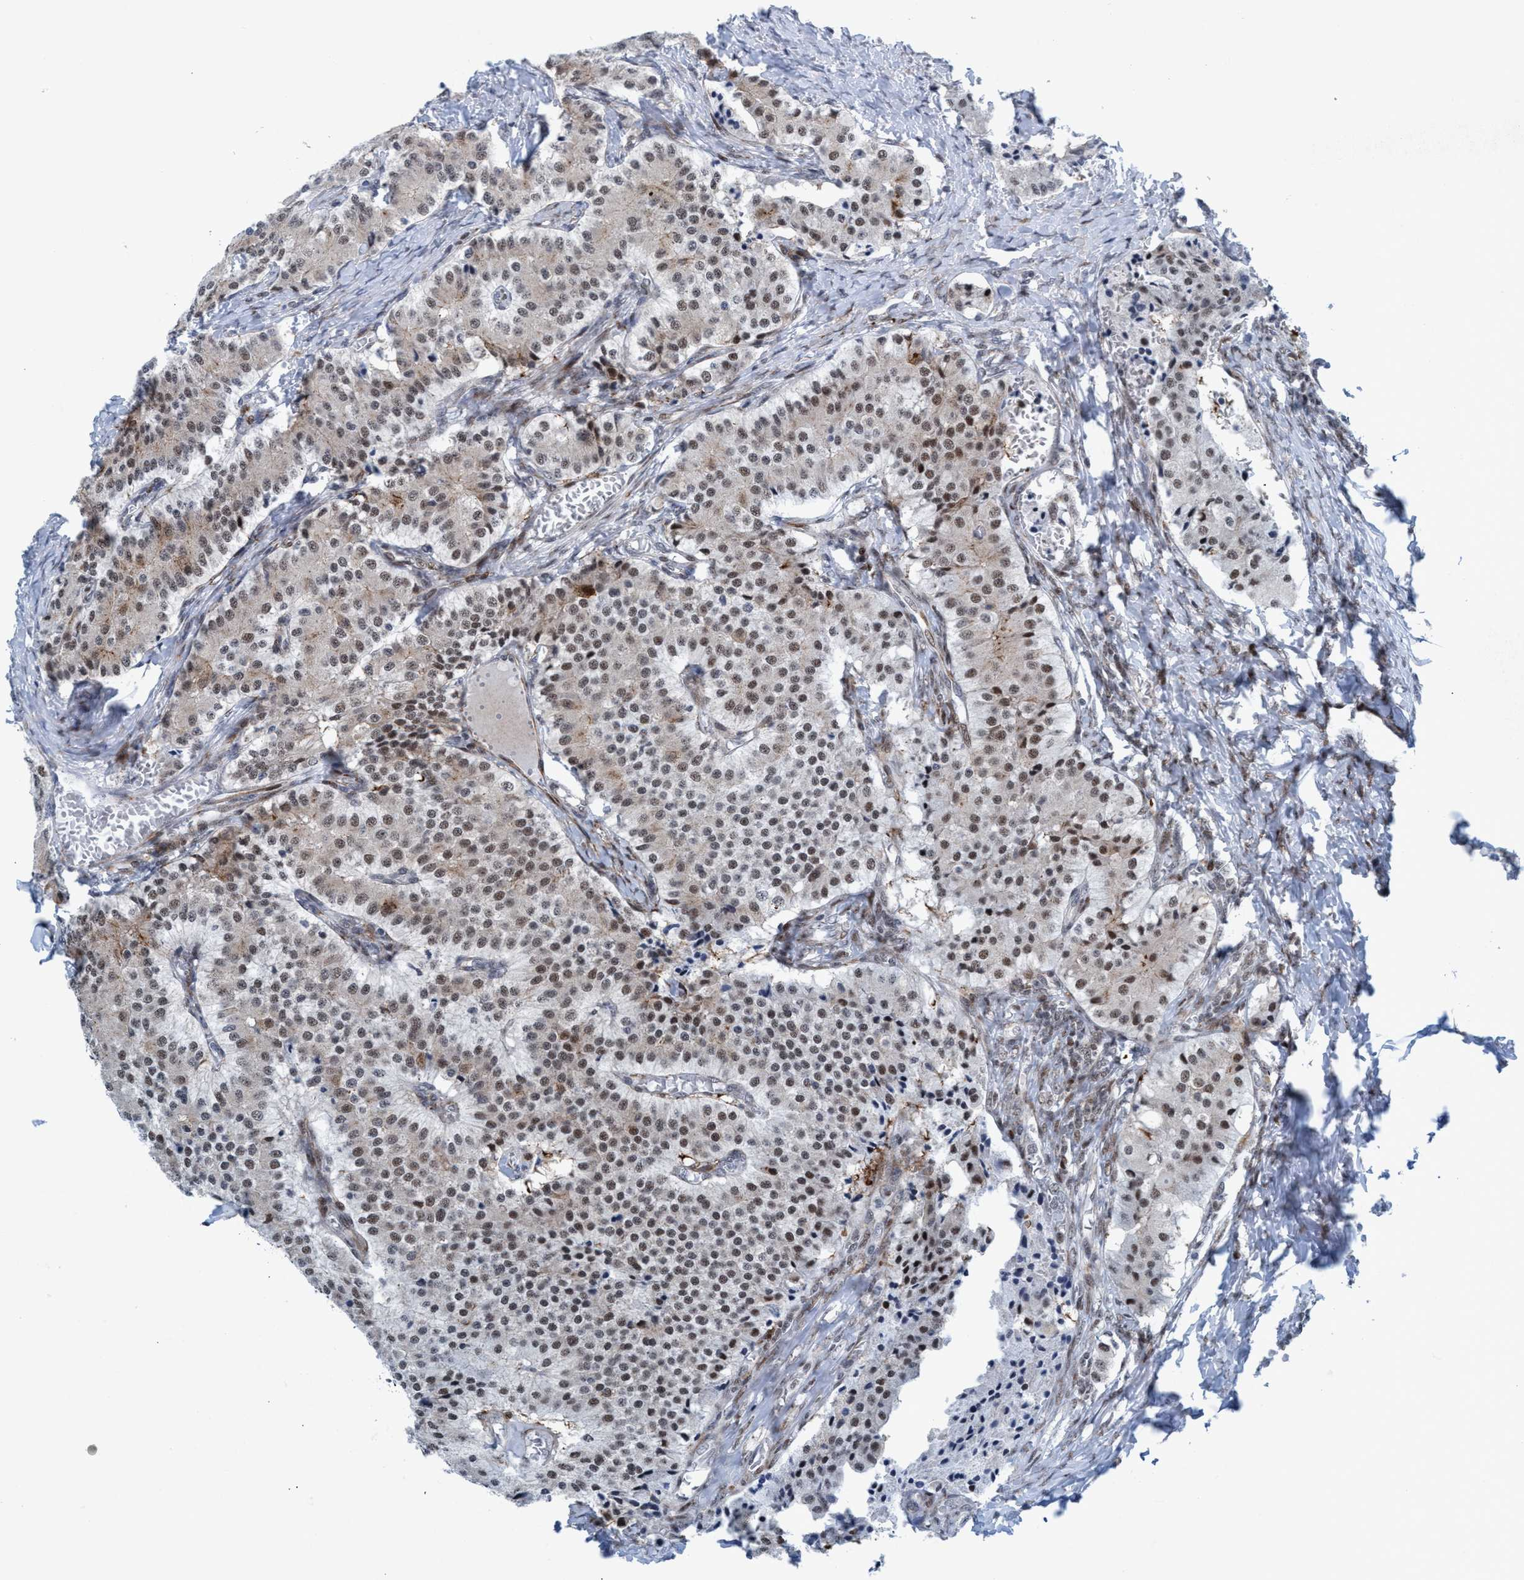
{"staining": {"intensity": "moderate", "quantity": ">75%", "location": "nuclear"}, "tissue": "carcinoid", "cell_type": "Tumor cells", "image_type": "cancer", "snomed": [{"axis": "morphology", "description": "Carcinoid, malignant, NOS"}, {"axis": "topography", "description": "Colon"}], "caption": "Immunohistochemistry (IHC) image of carcinoid (malignant) stained for a protein (brown), which displays medium levels of moderate nuclear staining in approximately >75% of tumor cells.", "gene": "CWC27", "patient": {"sex": "female", "age": 52}}